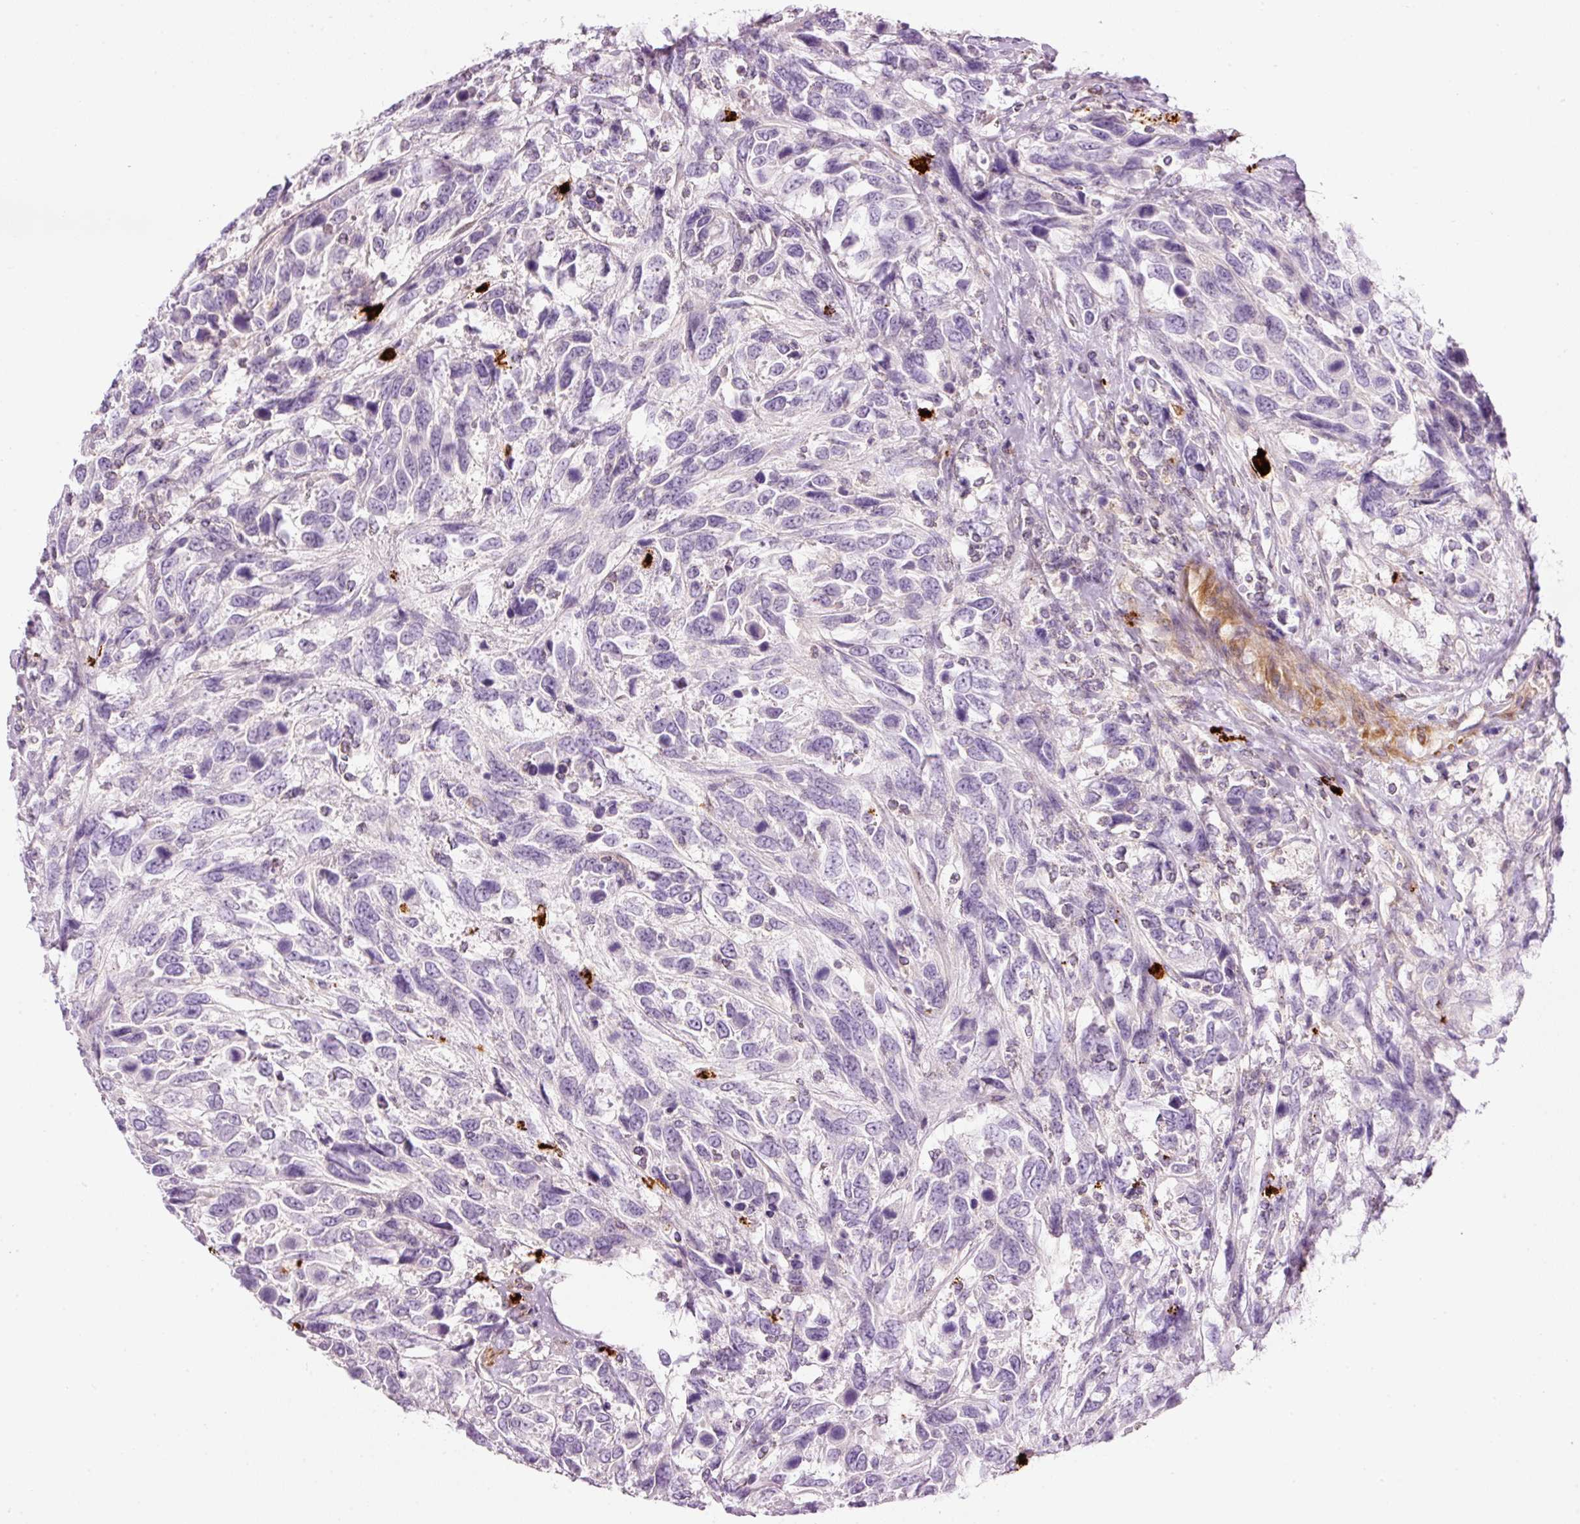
{"staining": {"intensity": "negative", "quantity": "none", "location": "none"}, "tissue": "urothelial cancer", "cell_type": "Tumor cells", "image_type": "cancer", "snomed": [{"axis": "morphology", "description": "Urothelial carcinoma, High grade"}, {"axis": "topography", "description": "Urinary bladder"}], "caption": "Protein analysis of urothelial carcinoma (high-grade) shows no significant expression in tumor cells.", "gene": "MAP3K3", "patient": {"sex": "female", "age": 70}}